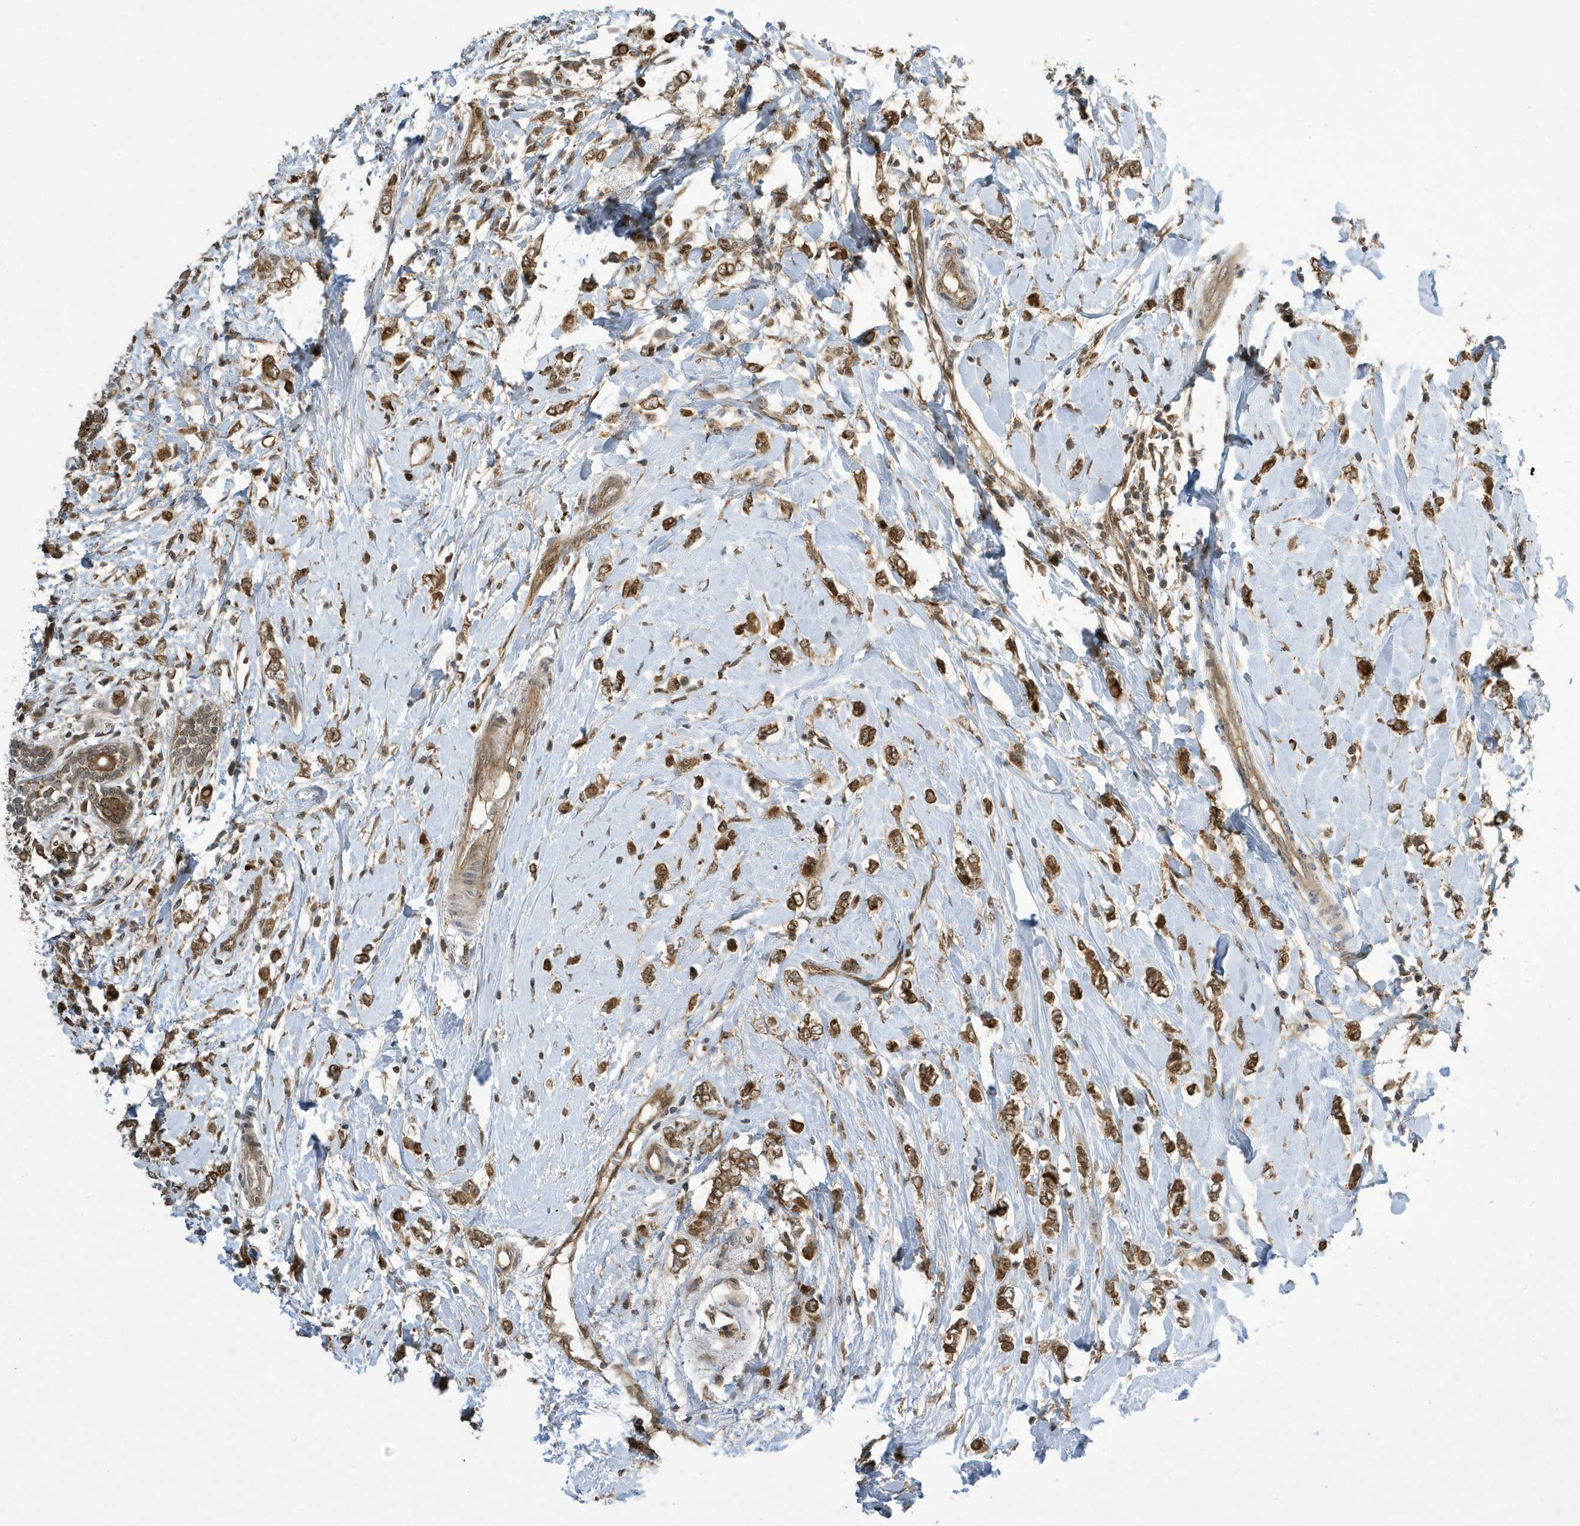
{"staining": {"intensity": "moderate", "quantity": ">75%", "location": "cytoplasmic/membranous"}, "tissue": "breast cancer", "cell_type": "Tumor cells", "image_type": "cancer", "snomed": [{"axis": "morphology", "description": "Normal tissue, NOS"}, {"axis": "morphology", "description": "Lobular carcinoma"}, {"axis": "topography", "description": "Breast"}], "caption": "Immunohistochemical staining of breast cancer (lobular carcinoma) reveals medium levels of moderate cytoplasmic/membranous protein staining in about >75% of tumor cells. Immunohistochemistry (ihc) stains the protein of interest in brown and the nuclei are stained blue.", "gene": "NCOA7", "patient": {"sex": "female", "age": 47}}